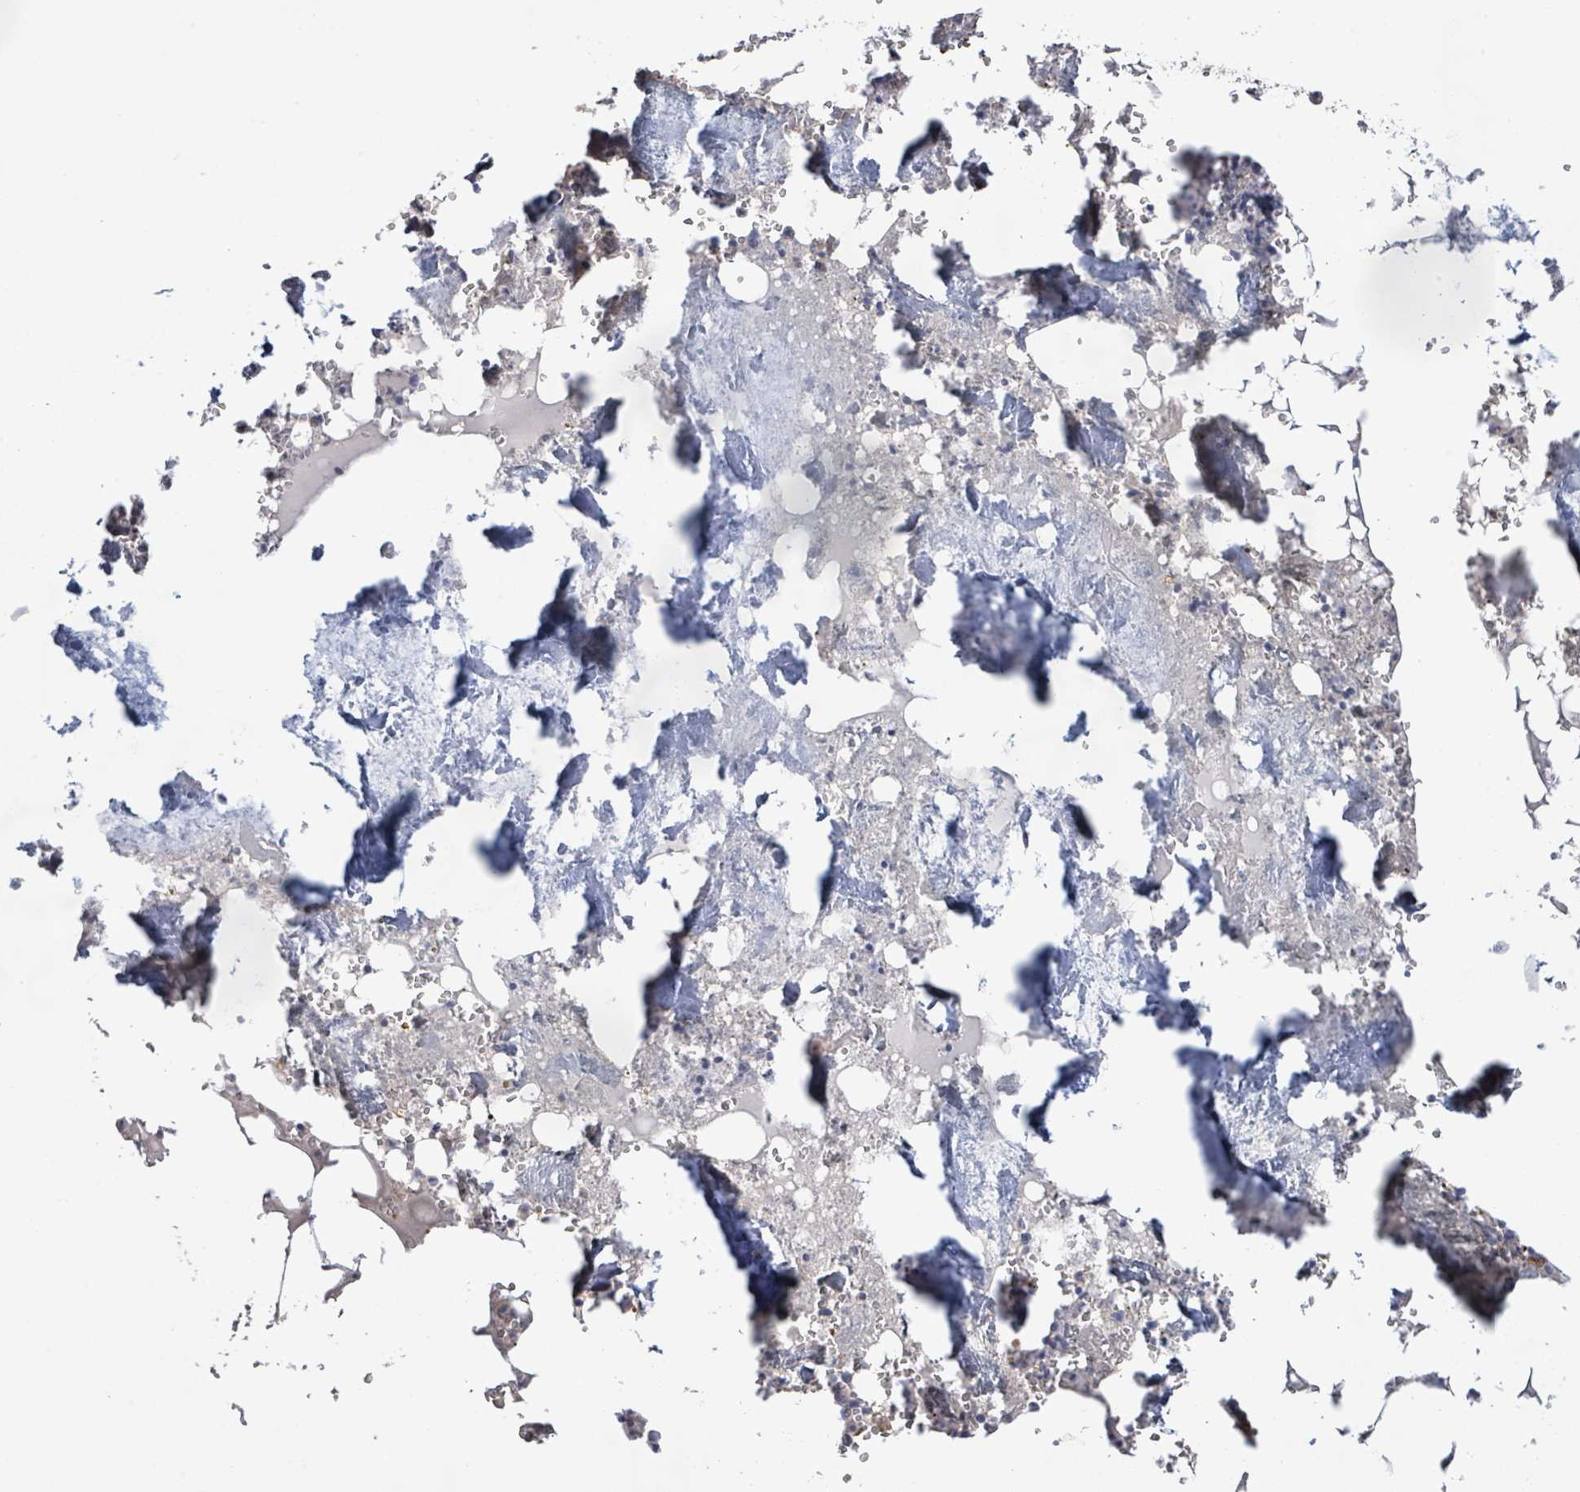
{"staining": {"intensity": "moderate", "quantity": "<25%", "location": "cytoplasmic/membranous"}, "tissue": "bone marrow", "cell_type": "Hematopoietic cells", "image_type": "normal", "snomed": [{"axis": "morphology", "description": "Normal tissue, NOS"}, {"axis": "topography", "description": "Bone marrow"}], "caption": "A brown stain highlights moderate cytoplasmic/membranous expression of a protein in hematopoietic cells of normal human bone marrow. (brown staining indicates protein expression, while blue staining denotes nuclei).", "gene": "KCNS2", "patient": {"sex": "male", "age": 54}}